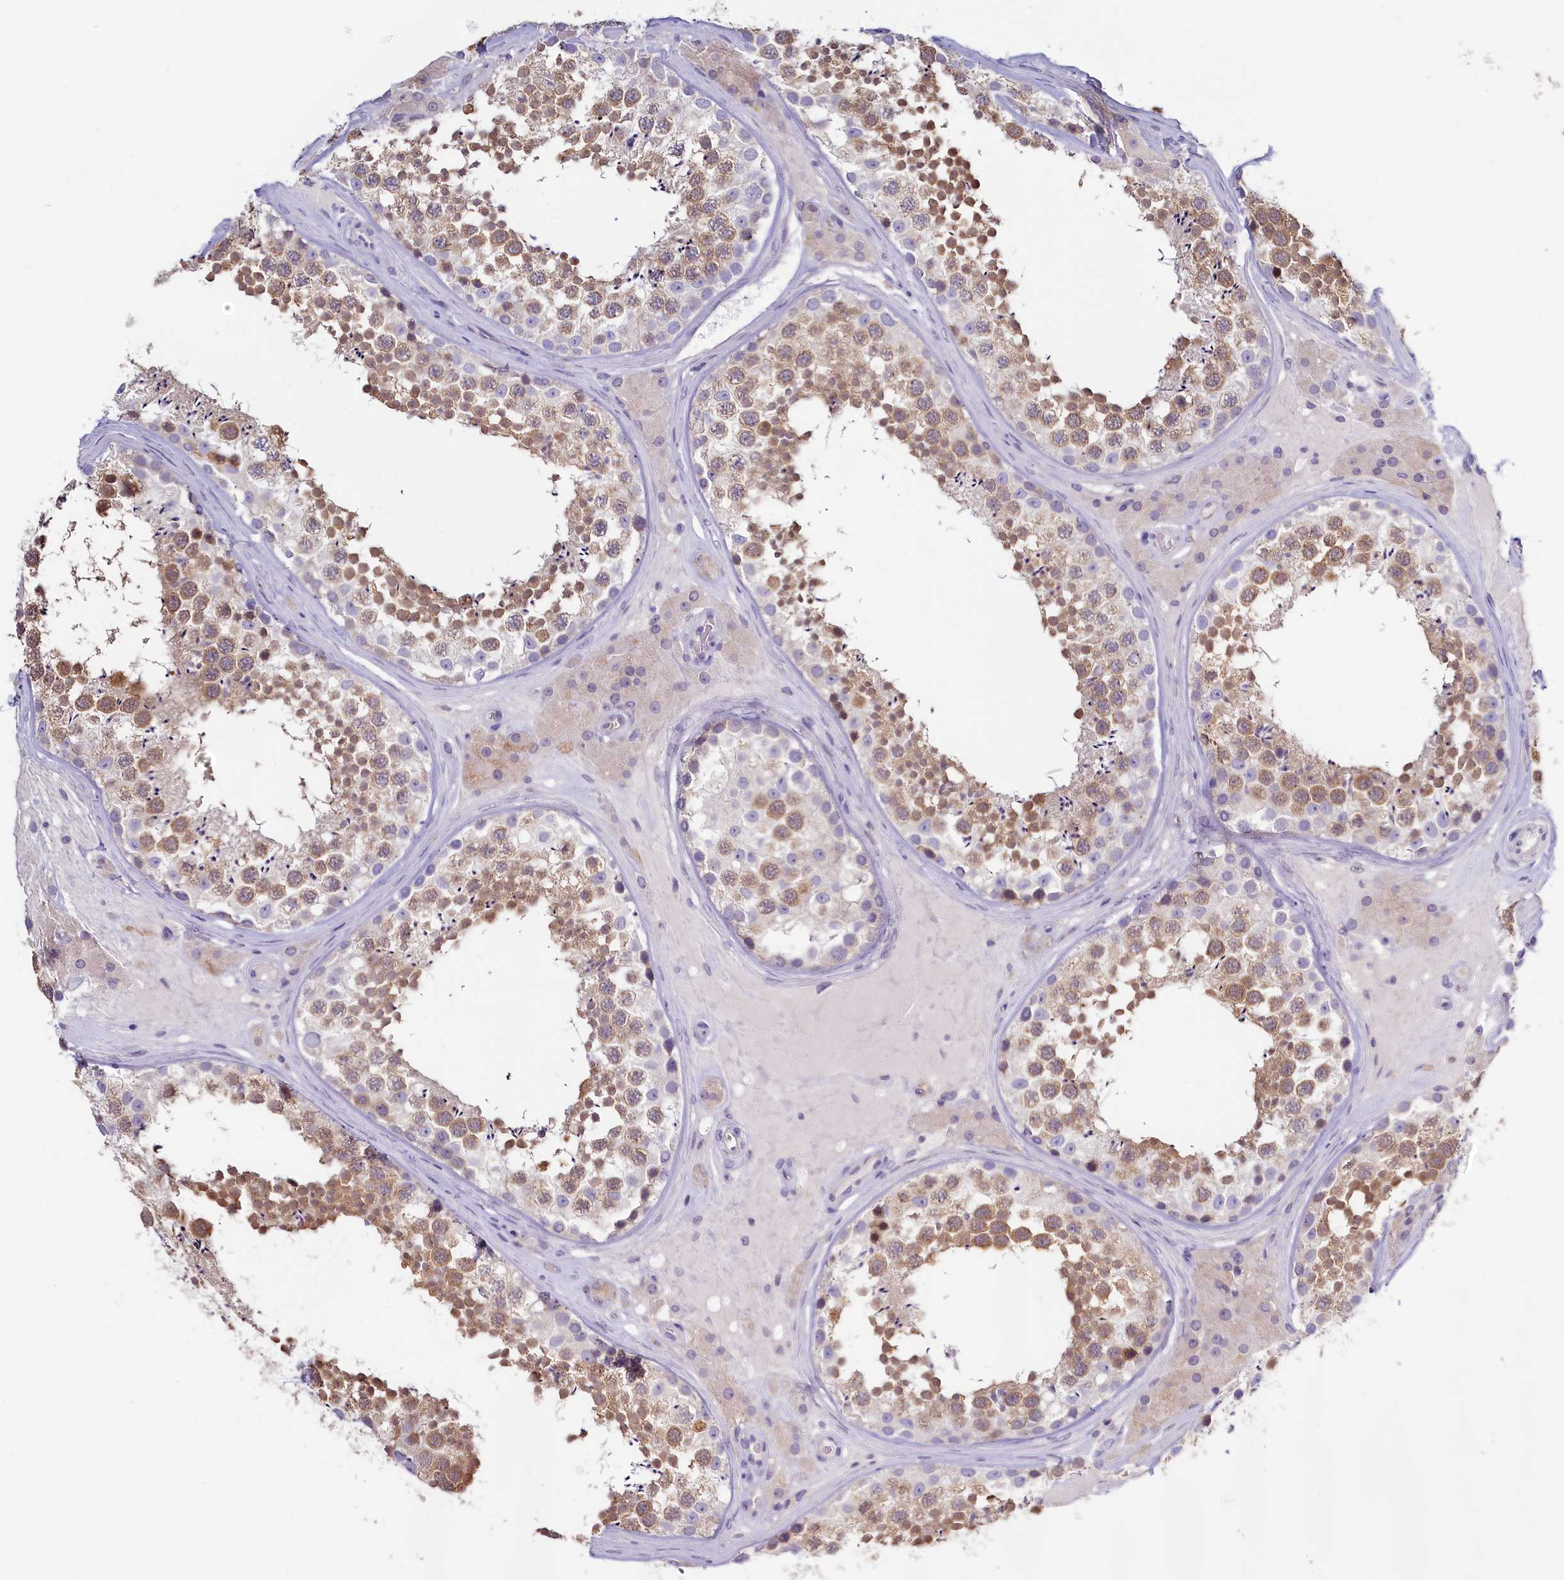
{"staining": {"intensity": "moderate", "quantity": ">75%", "location": "cytoplasmic/membranous,nuclear"}, "tissue": "testis", "cell_type": "Cells in seminiferous ducts", "image_type": "normal", "snomed": [{"axis": "morphology", "description": "Normal tissue, NOS"}, {"axis": "topography", "description": "Testis"}], "caption": "Immunohistochemical staining of unremarkable testis exhibits medium levels of moderate cytoplasmic/membranous,nuclear staining in about >75% of cells in seminiferous ducts. The staining is performed using DAB (3,3'-diaminobenzidine) brown chromogen to label protein expression. The nuclei are counter-stained blue using hematoxylin.", "gene": "PDE6D", "patient": {"sex": "male", "age": 46}}